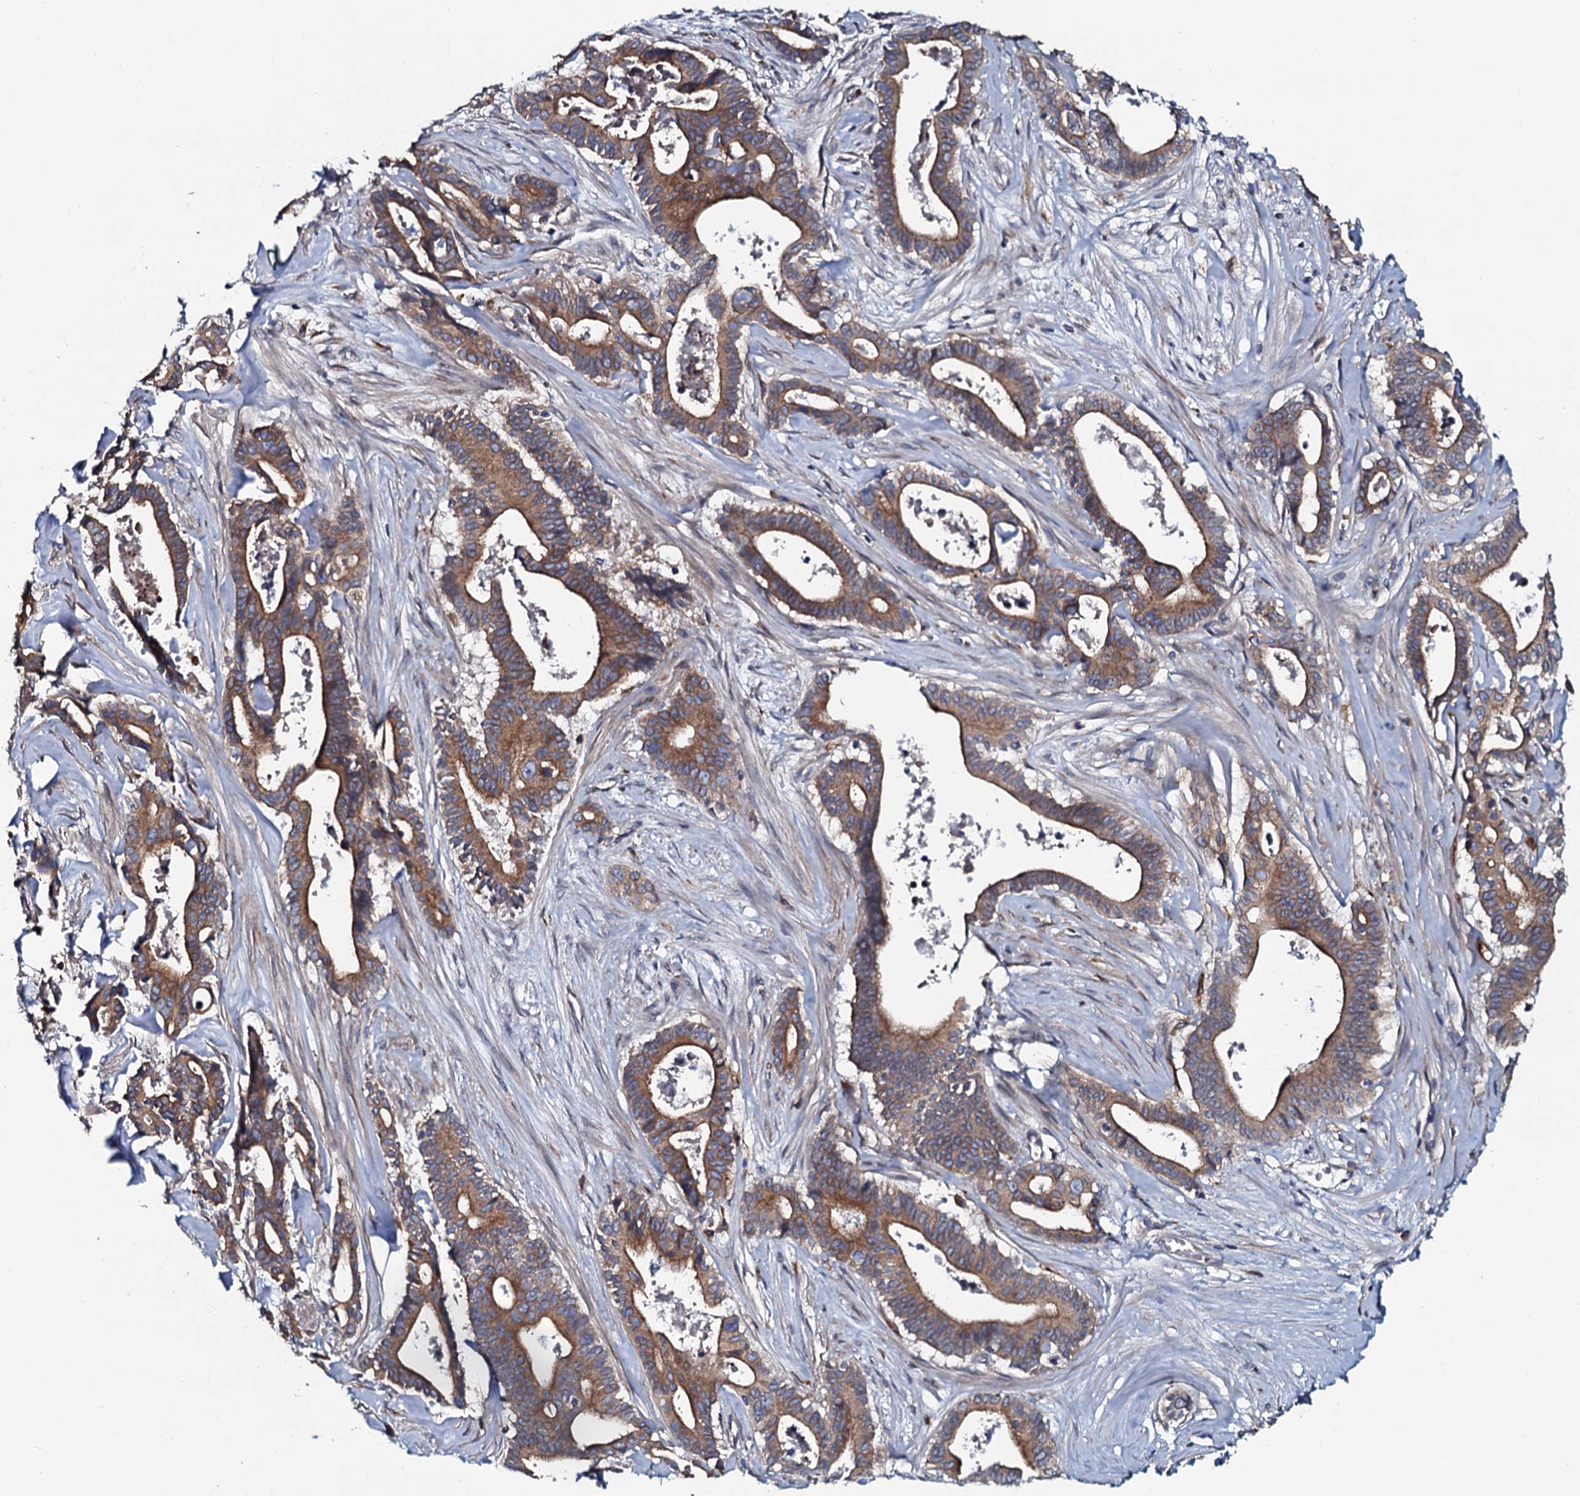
{"staining": {"intensity": "moderate", "quantity": ">75%", "location": "cytoplasmic/membranous"}, "tissue": "pancreatic cancer", "cell_type": "Tumor cells", "image_type": "cancer", "snomed": [{"axis": "morphology", "description": "Adenocarcinoma, NOS"}, {"axis": "topography", "description": "Pancreas"}], "caption": "A brown stain shows moderate cytoplasmic/membranous staining of a protein in human pancreatic cancer (adenocarcinoma) tumor cells.", "gene": "TMEM151A", "patient": {"sex": "female", "age": 77}}